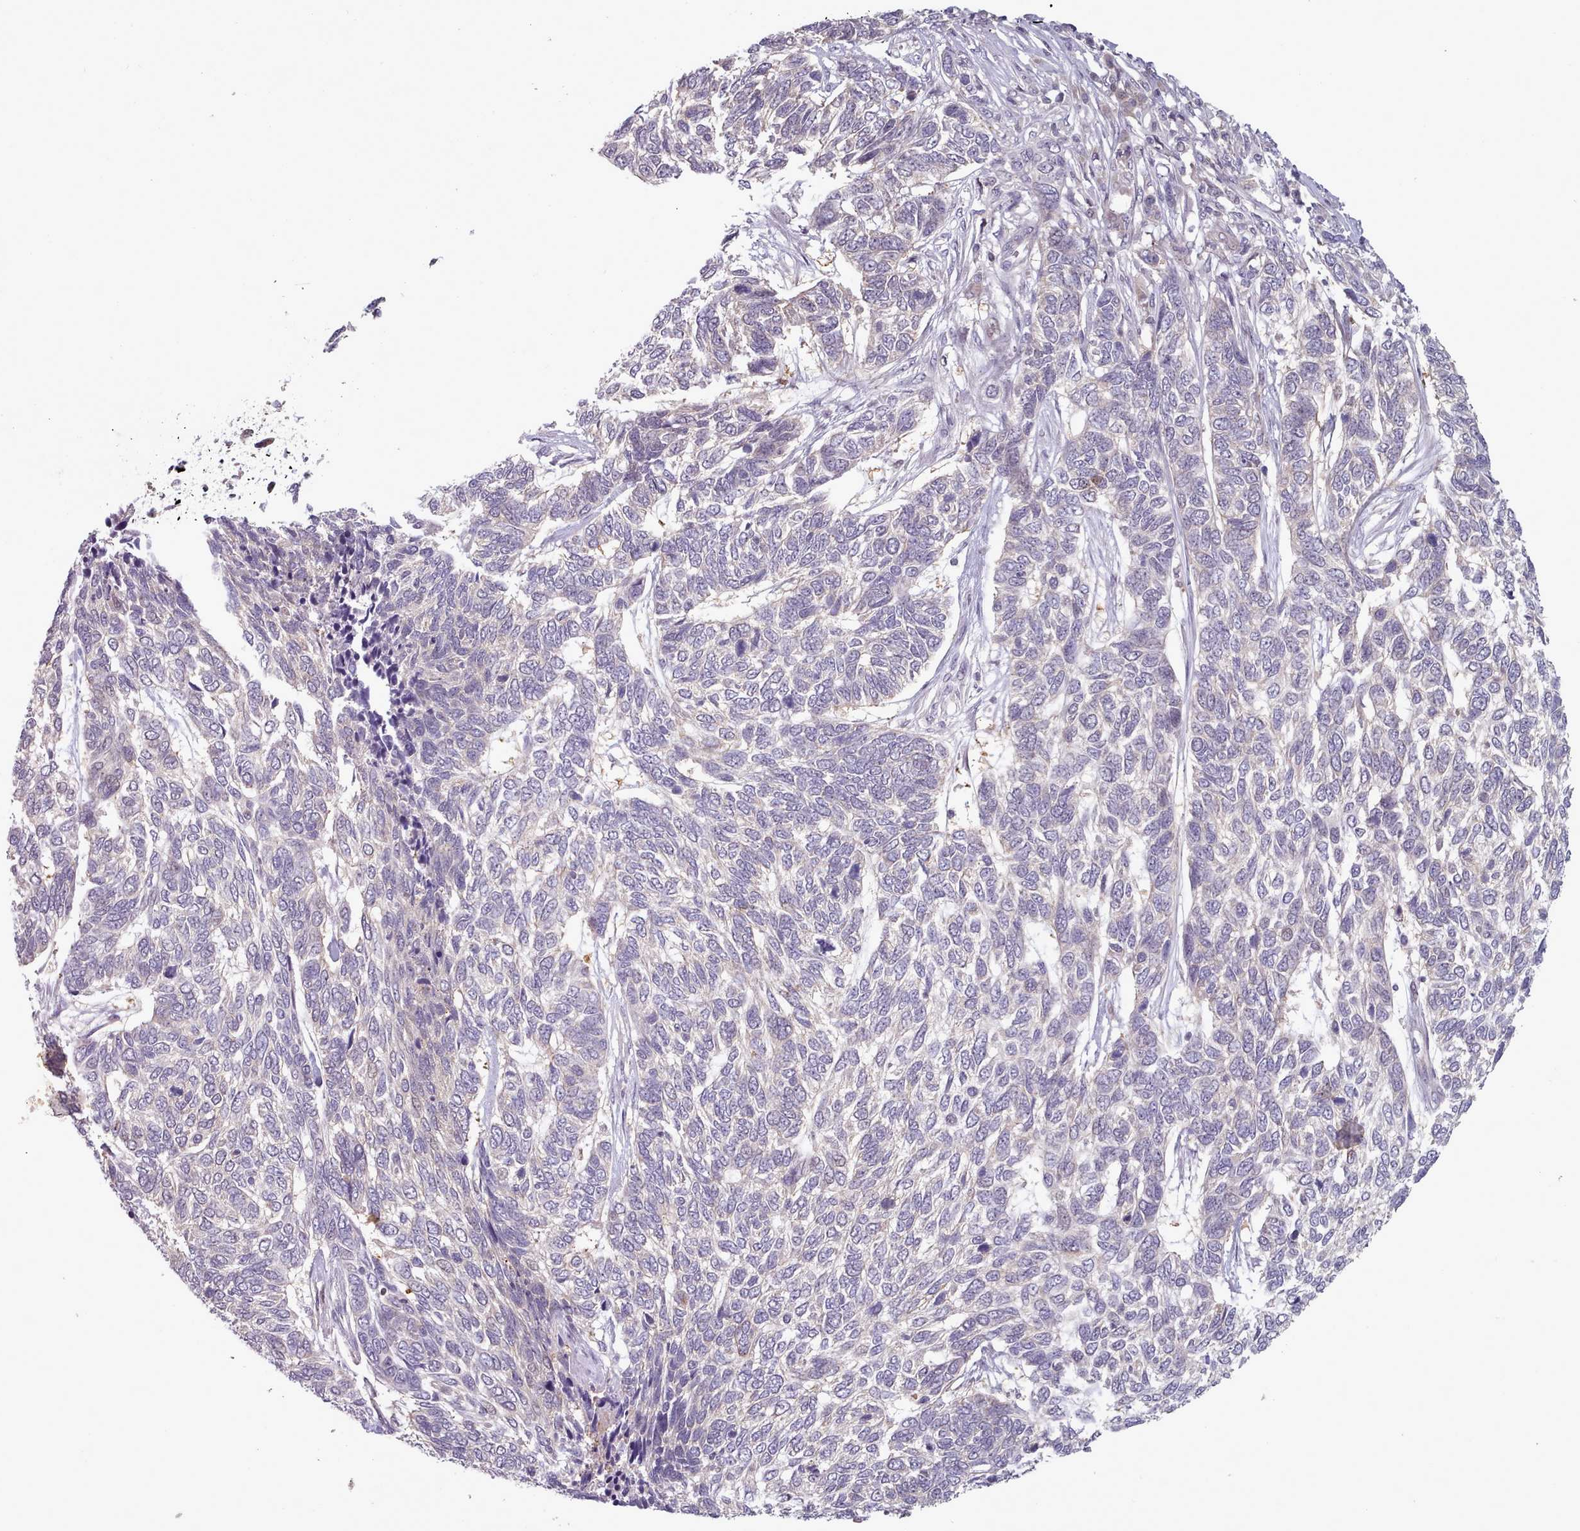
{"staining": {"intensity": "negative", "quantity": "none", "location": "none"}, "tissue": "skin cancer", "cell_type": "Tumor cells", "image_type": "cancer", "snomed": [{"axis": "morphology", "description": "Basal cell carcinoma"}, {"axis": "topography", "description": "Skin"}], "caption": "The immunohistochemistry (IHC) image has no significant staining in tumor cells of skin cancer (basal cell carcinoma) tissue.", "gene": "CLNS1A", "patient": {"sex": "female", "age": 65}}